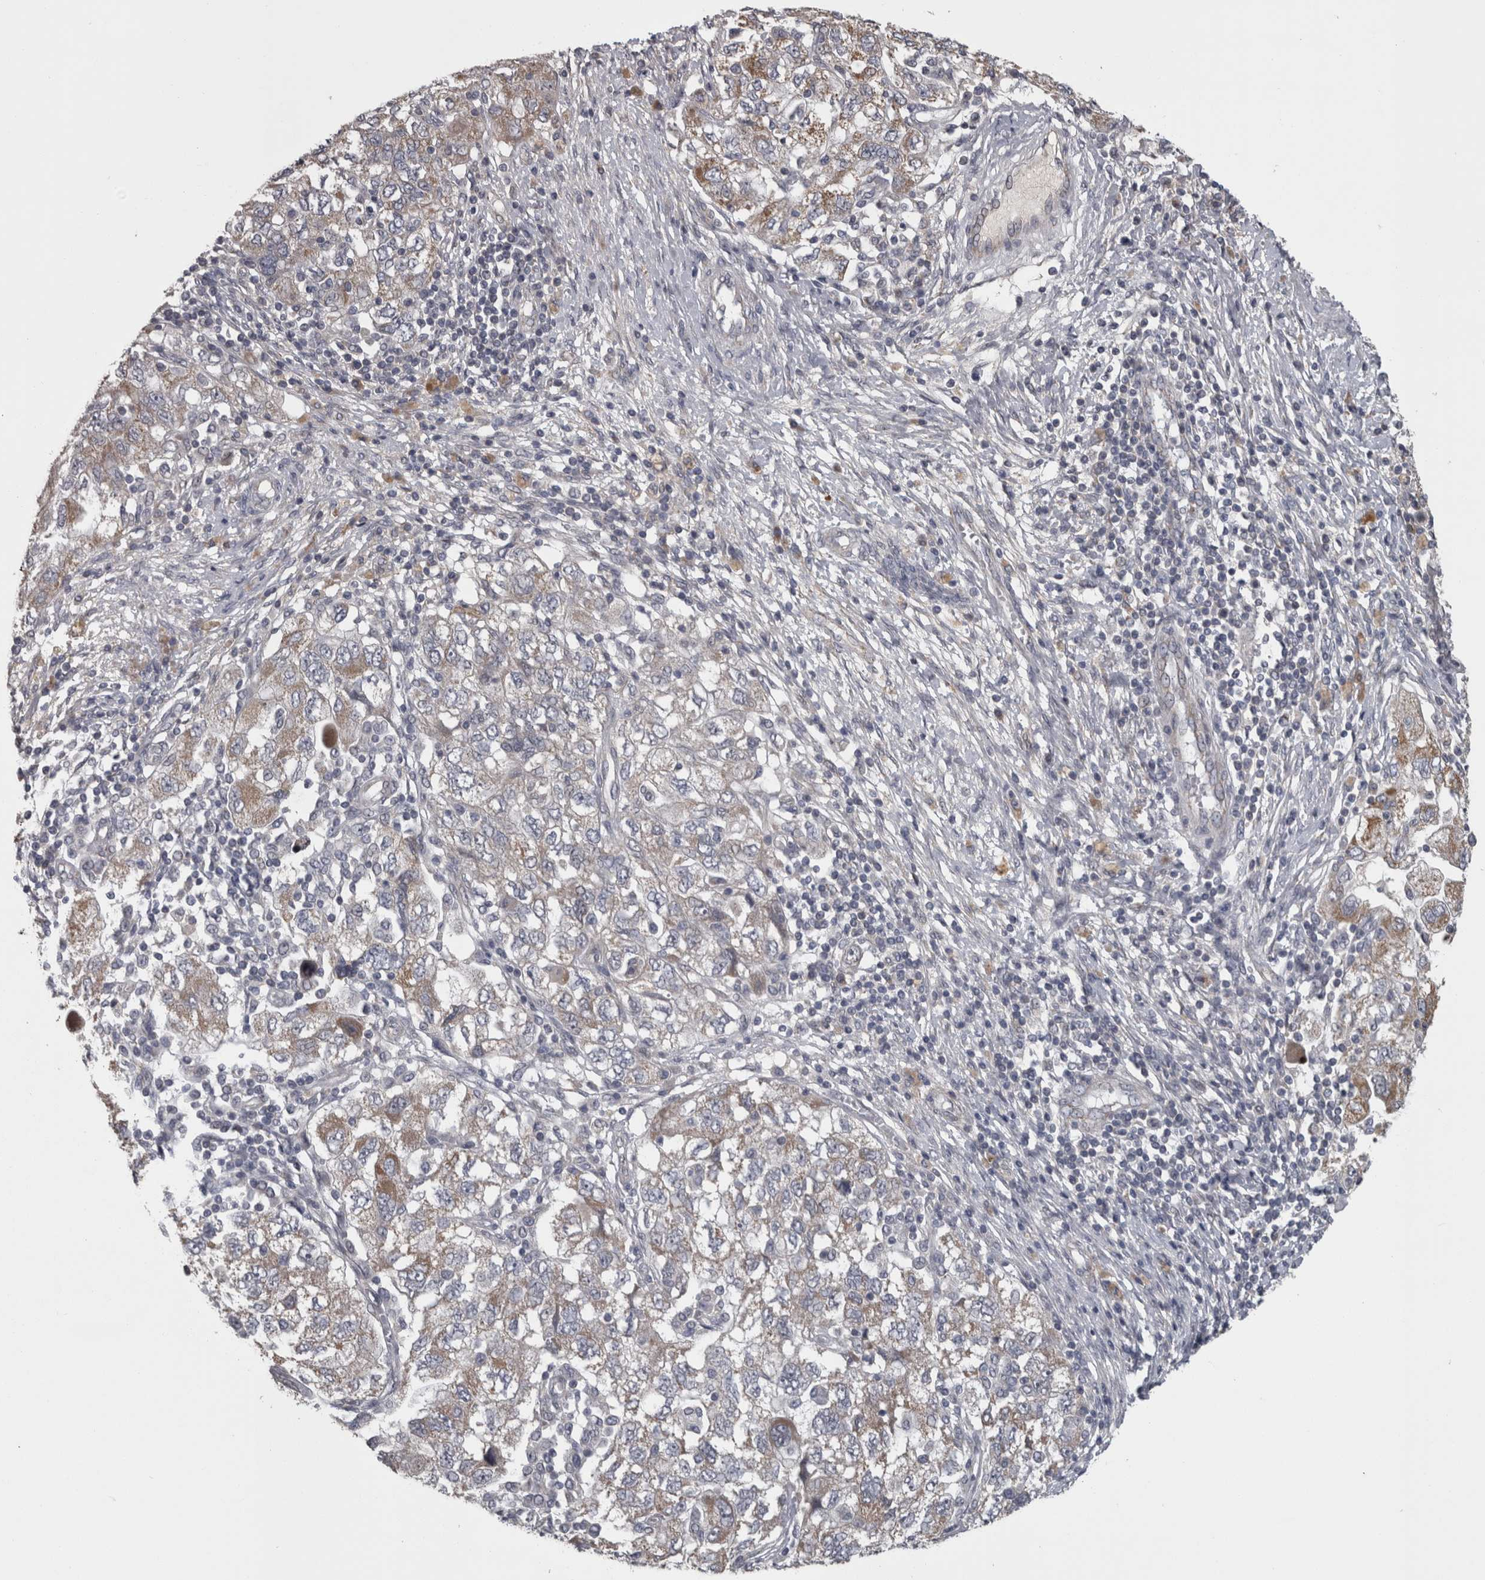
{"staining": {"intensity": "moderate", "quantity": "25%-75%", "location": "cytoplasmic/membranous"}, "tissue": "ovarian cancer", "cell_type": "Tumor cells", "image_type": "cancer", "snomed": [{"axis": "morphology", "description": "Carcinoma, NOS"}, {"axis": "morphology", "description": "Cystadenocarcinoma, serous, NOS"}, {"axis": "topography", "description": "Ovary"}], "caption": "IHC of human ovarian cancer displays medium levels of moderate cytoplasmic/membranous staining in about 25%-75% of tumor cells.", "gene": "DBT", "patient": {"sex": "female", "age": 69}}